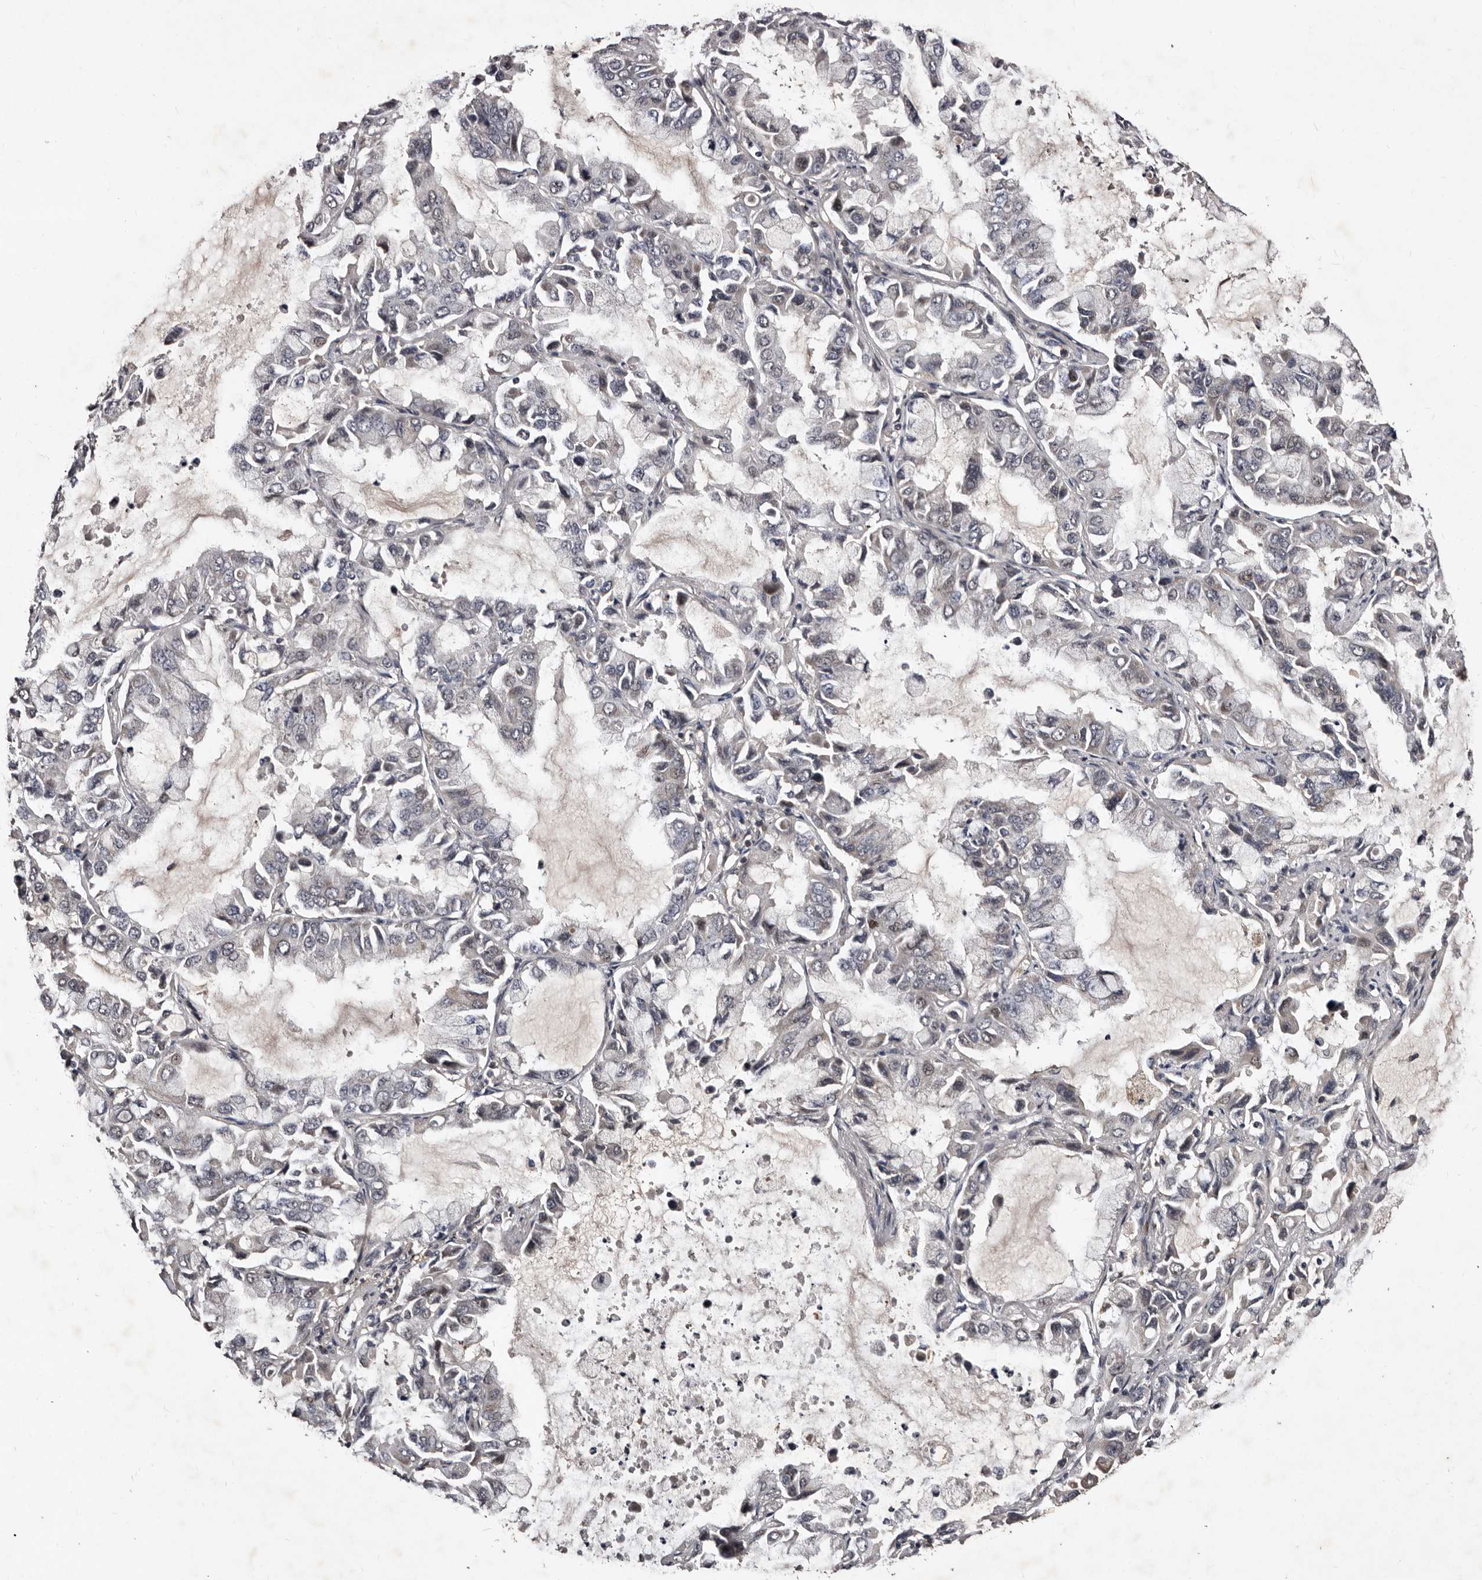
{"staining": {"intensity": "negative", "quantity": "none", "location": "none"}, "tissue": "lung cancer", "cell_type": "Tumor cells", "image_type": "cancer", "snomed": [{"axis": "morphology", "description": "Adenocarcinoma, NOS"}, {"axis": "topography", "description": "Lung"}], "caption": "This micrograph is of adenocarcinoma (lung) stained with immunohistochemistry to label a protein in brown with the nuclei are counter-stained blue. There is no expression in tumor cells.", "gene": "MKRN3", "patient": {"sex": "male", "age": 64}}